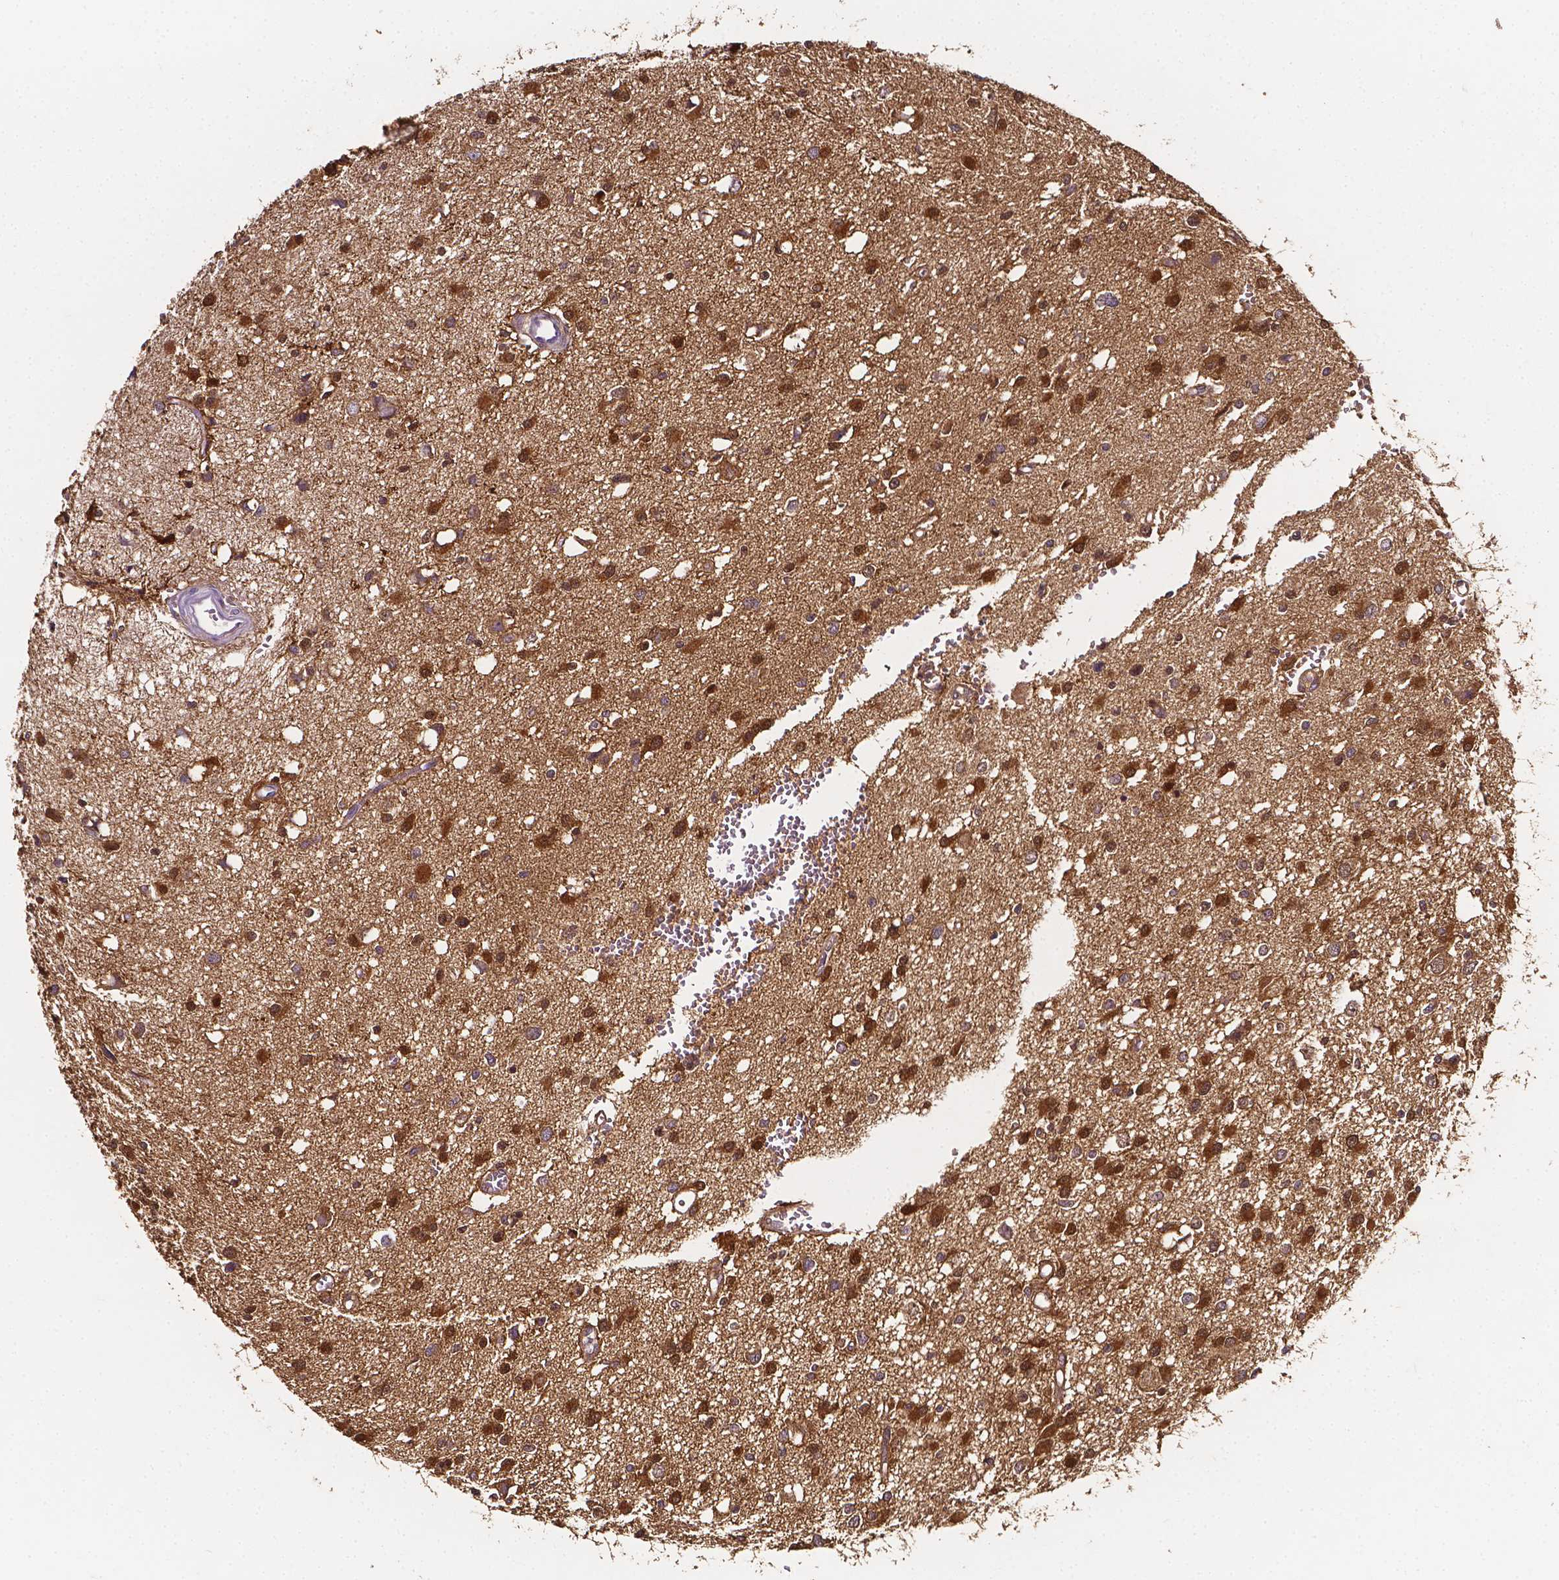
{"staining": {"intensity": "strong", "quantity": ">75%", "location": "cytoplasmic/membranous,nuclear"}, "tissue": "glioma", "cell_type": "Tumor cells", "image_type": "cancer", "snomed": [{"axis": "morphology", "description": "Glioma, malignant, High grade"}, {"axis": "topography", "description": "Brain"}], "caption": "Human malignant high-grade glioma stained with a brown dye exhibits strong cytoplasmic/membranous and nuclear positive expression in approximately >75% of tumor cells.", "gene": "PSAT1", "patient": {"sex": "male", "age": 54}}